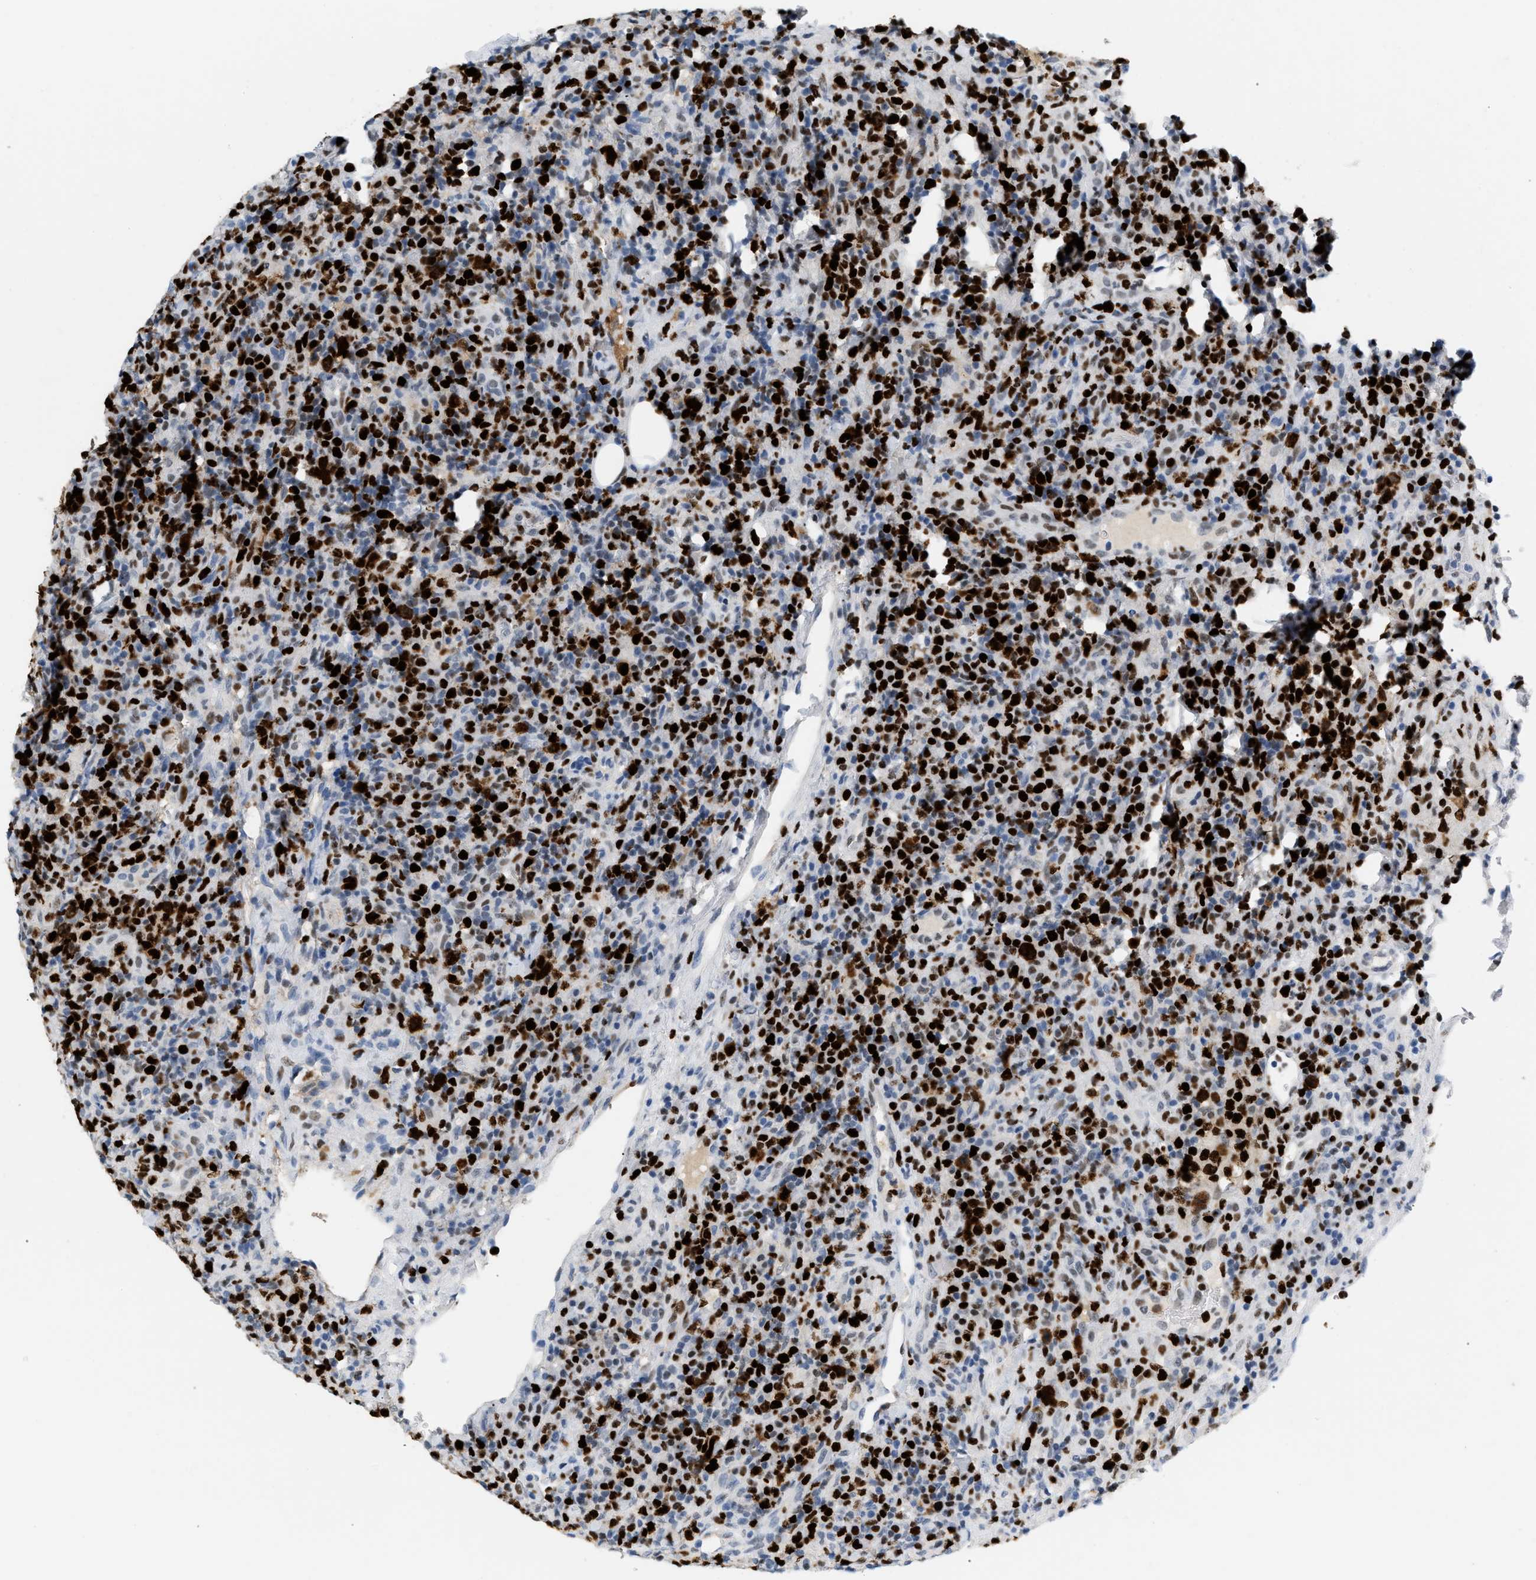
{"staining": {"intensity": "strong", "quantity": "25%-75%", "location": "nuclear"}, "tissue": "lymphoma", "cell_type": "Tumor cells", "image_type": "cancer", "snomed": [{"axis": "morphology", "description": "Malignant lymphoma, non-Hodgkin's type, High grade"}, {"axis": "topography", "description": "Lymph node"}], "caption": "A high-resolution image shows immunohistochemistry (IHC) staining of lymphoma, which shows strong nuclear staining in approximately 25%-75% of tumor cells.", "gene": "MCM7", "patient": {"sex": "female", "age": 76}}